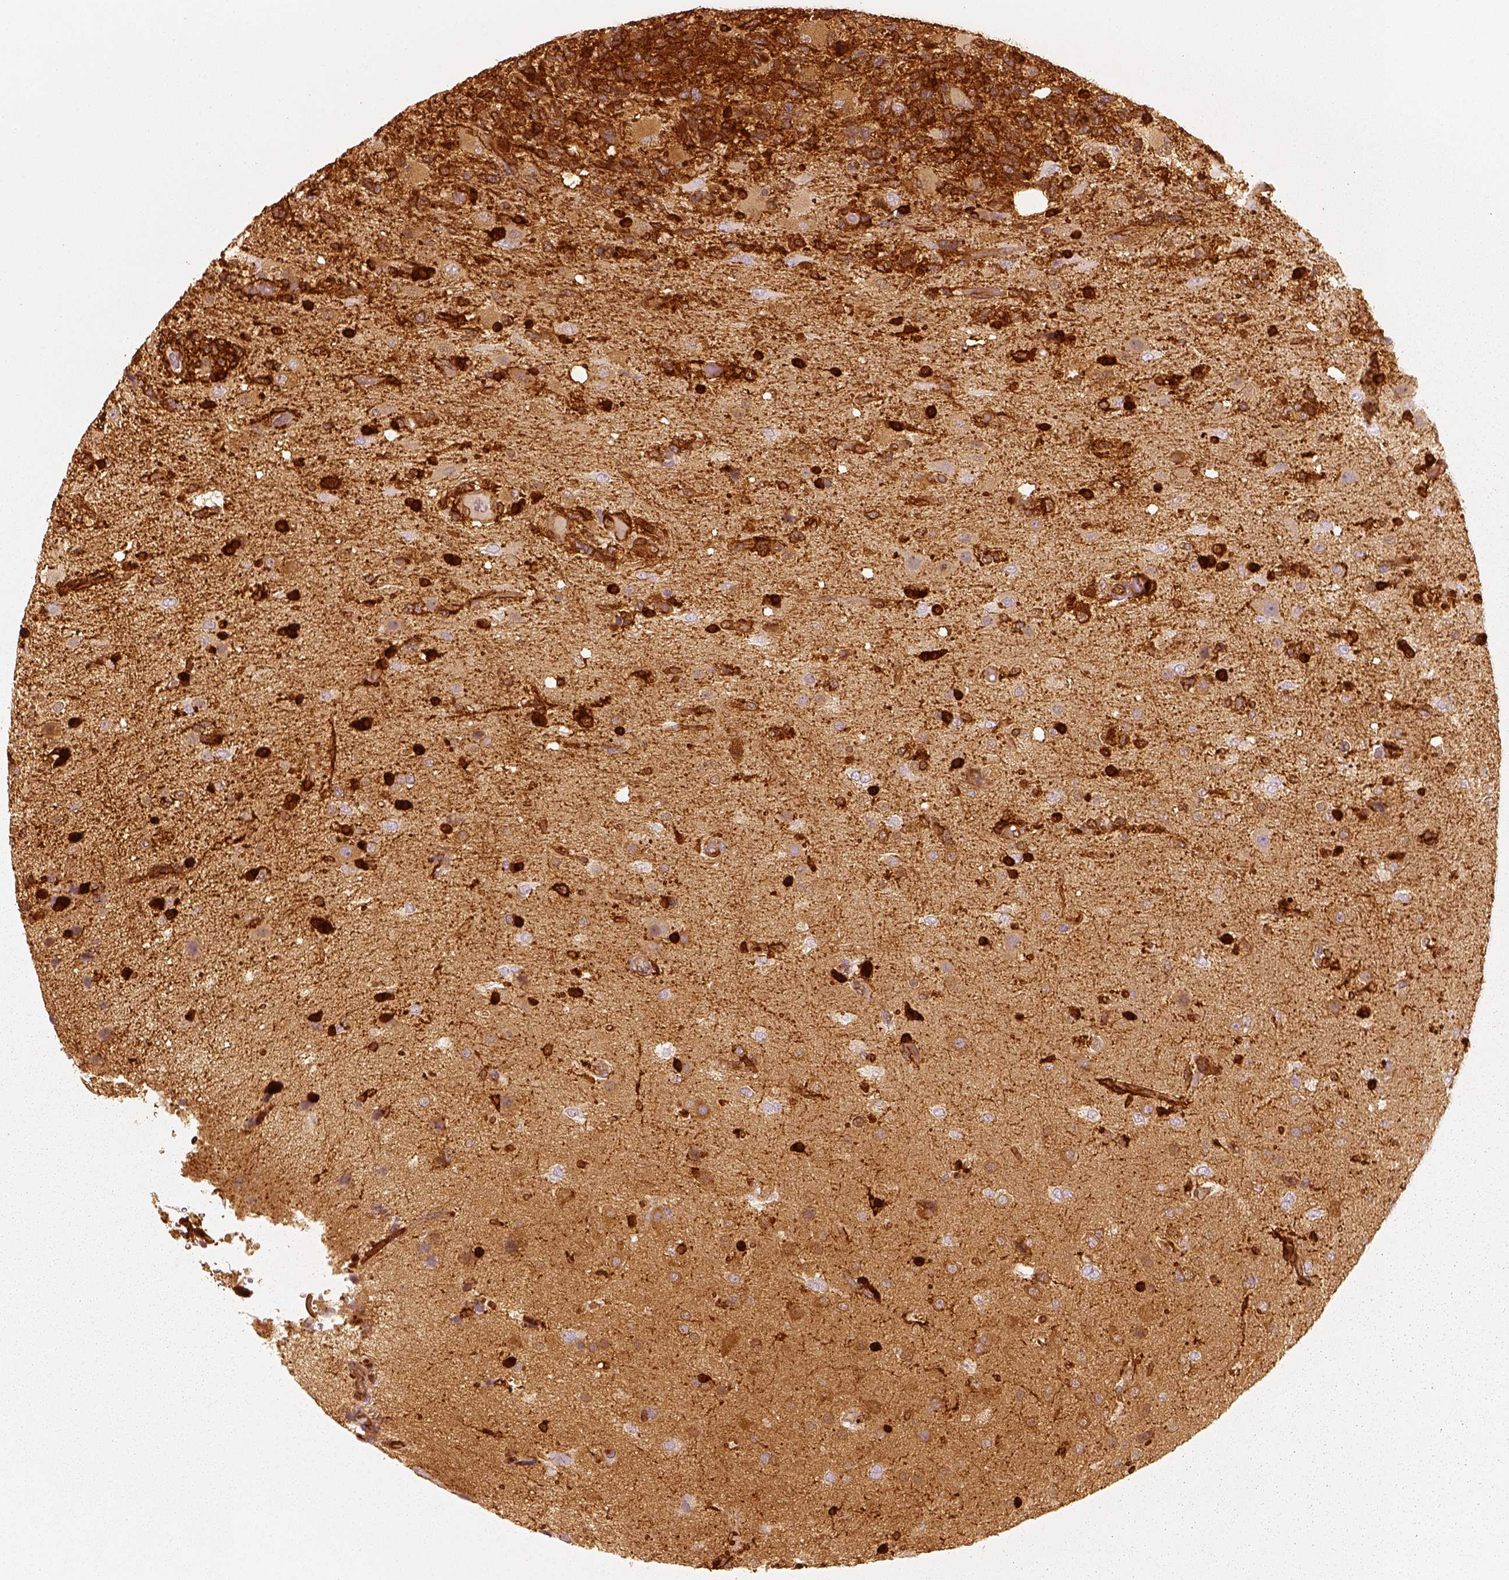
{"staining": {"intensity": "strong", "quantity": ">75%", "location": "cytoplasmic/membranous"}, "tissue": "glioma", "cell_type": "Tumor cells", "image_type": "cancer", "snomed": [{"axis": "morphology", "description": "Glioma, malignant, High grade"}, {"axis": "topography", "description": "Brain"}], "caption": "Strong cytoplasmic/membranous positivity for a protein is present in approximately >75% of tumor cells of glioma using immunohistochemistry.", "gene": "FSCN1", "patient": {"sex": "female", "age": 71}}